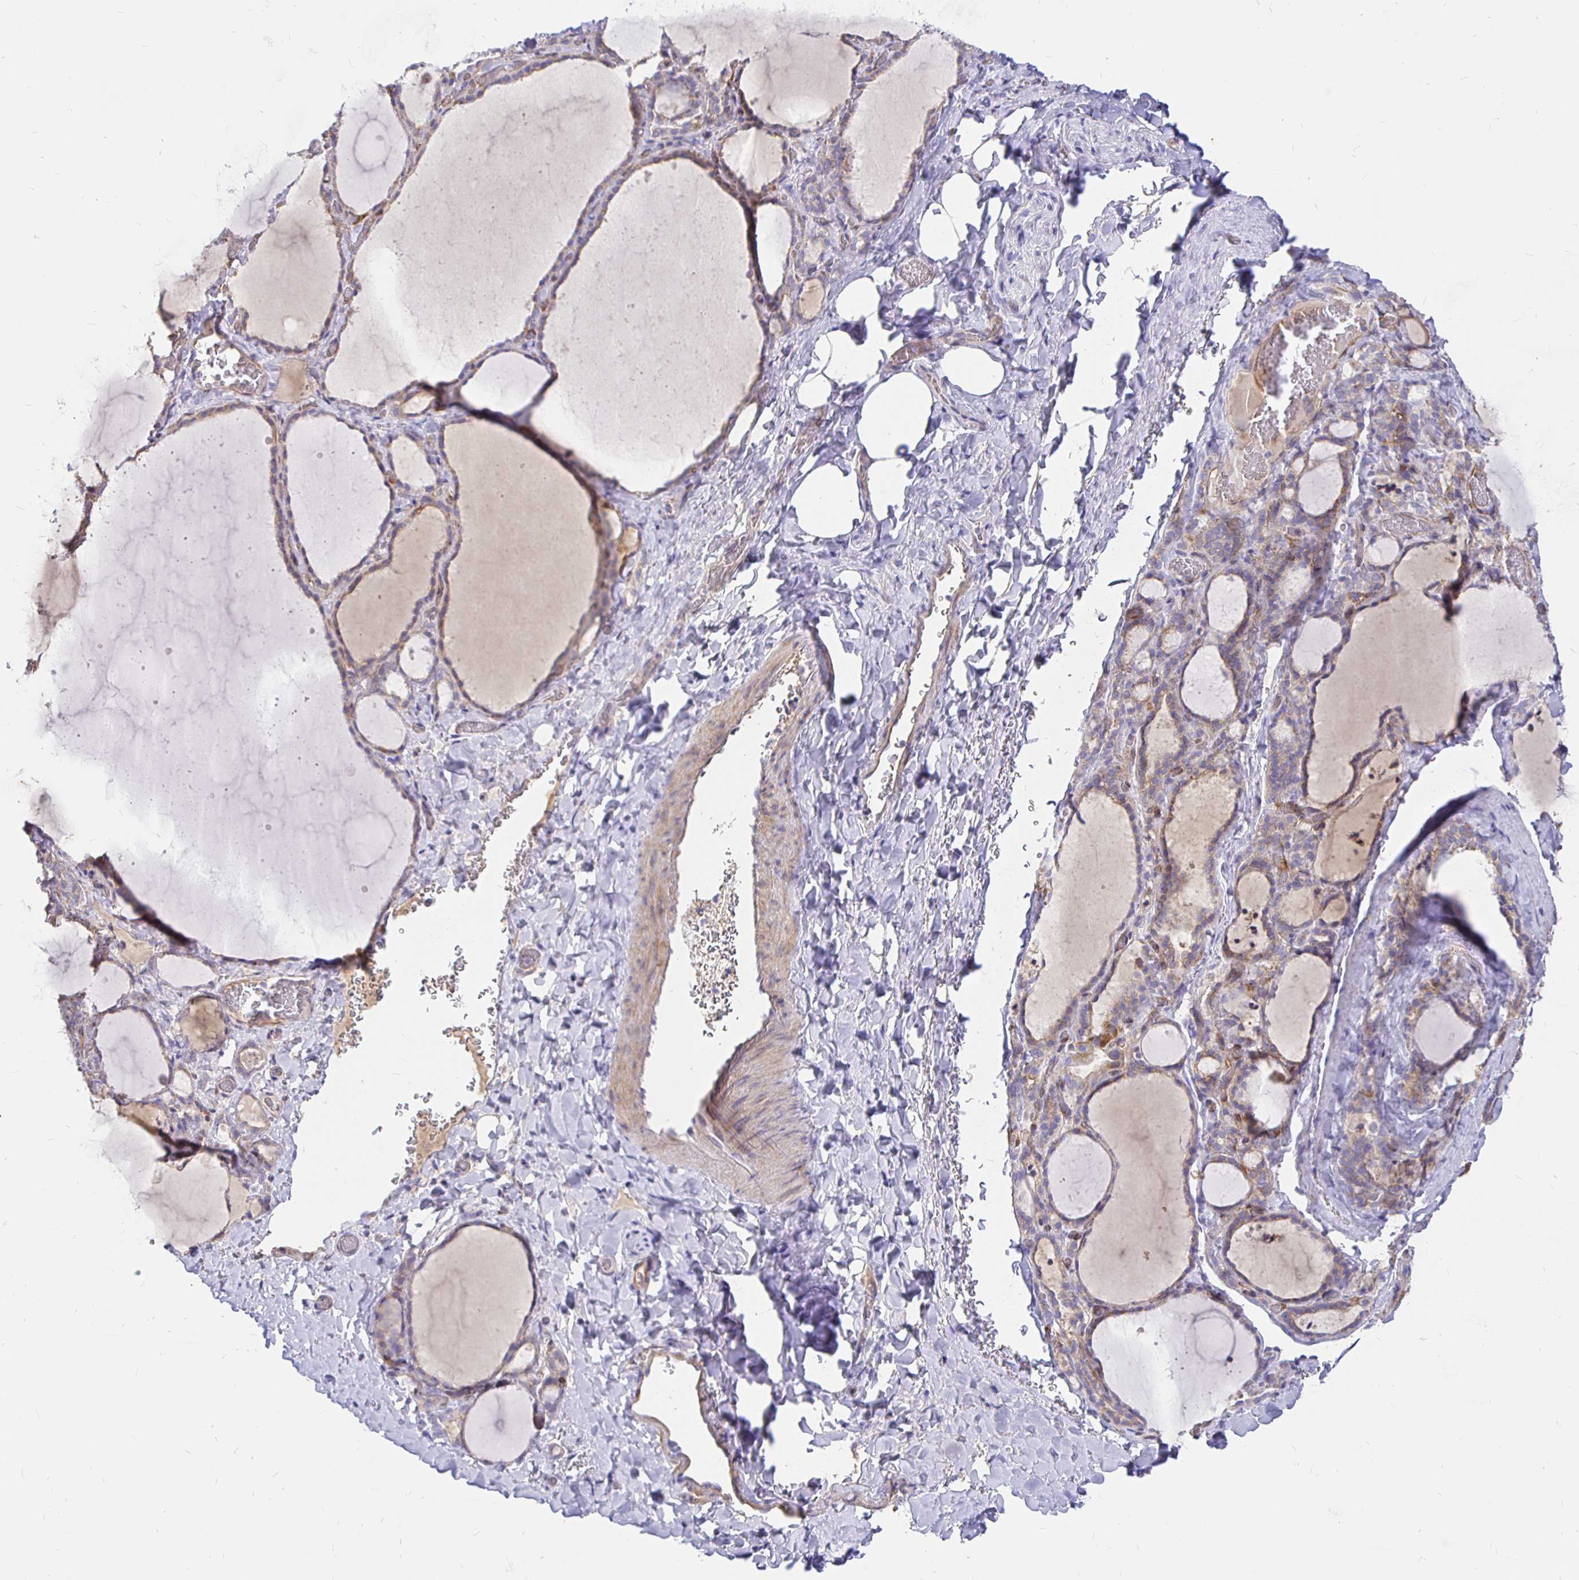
{"staining": {"intensity": "weak", "quantity": "25%-75%", "location": "cytoplasmic/membranous"}, "tissue": "thyroid gland", "cell_type": "Glandular cells", "image_type": "normal", "snomed": [{"axis": "morphology", "description": "Normal tissue, NOS"}, {"axis": "topography", "description": "Thyroid gland"}], "caption": "High-magnification brightfield microscopy of normal thyroid gland stained with DAB (3,3'-diaminobenzidine) (brown) and counterstained with hematoxylin (blue). glandular cells exhibit weak cytoplasmic/membranous expression is identified in about25%-75% of cells.", "gene": "PALM2AKAP2", "patient": {"sex": "female", "age": 22}}